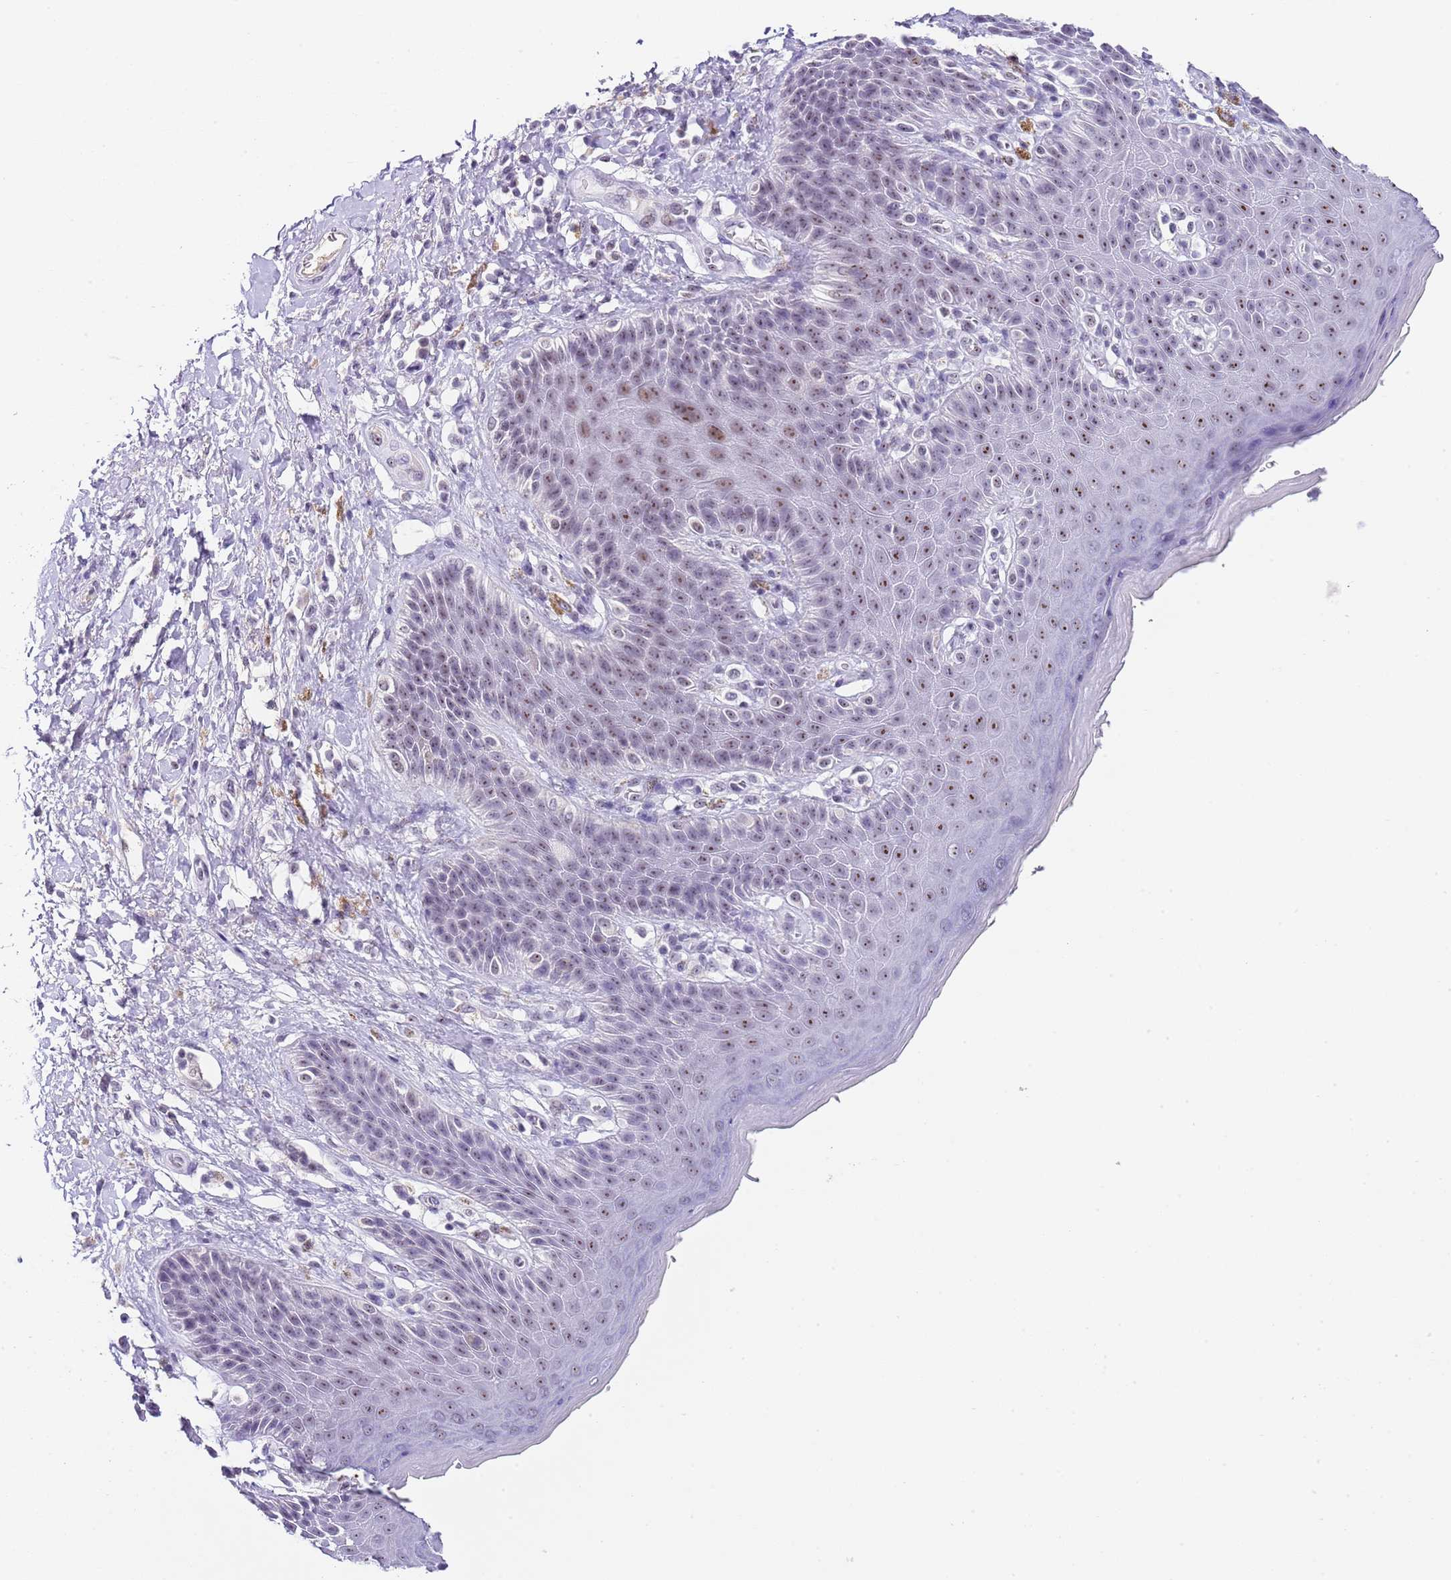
{"staining": {"intensity": "moderate", "quantity": "25%-75%", "location": "nuclear"}, "tissue": "skin", "cell_type": "Epidermal cells", "image_type": "normal", "snomed": [{"axis": "morphology", "description": "Normal tissue, NOS"}, {"axis": "topography", "description": "Anal"}], "caption": "Protein expression analysis of benign skin shows moderate nuclear positivity in approximately 25%-75% of epidermal cells.", "gene": "NOP56", "patient": {"sex": "female", "age": 89}}